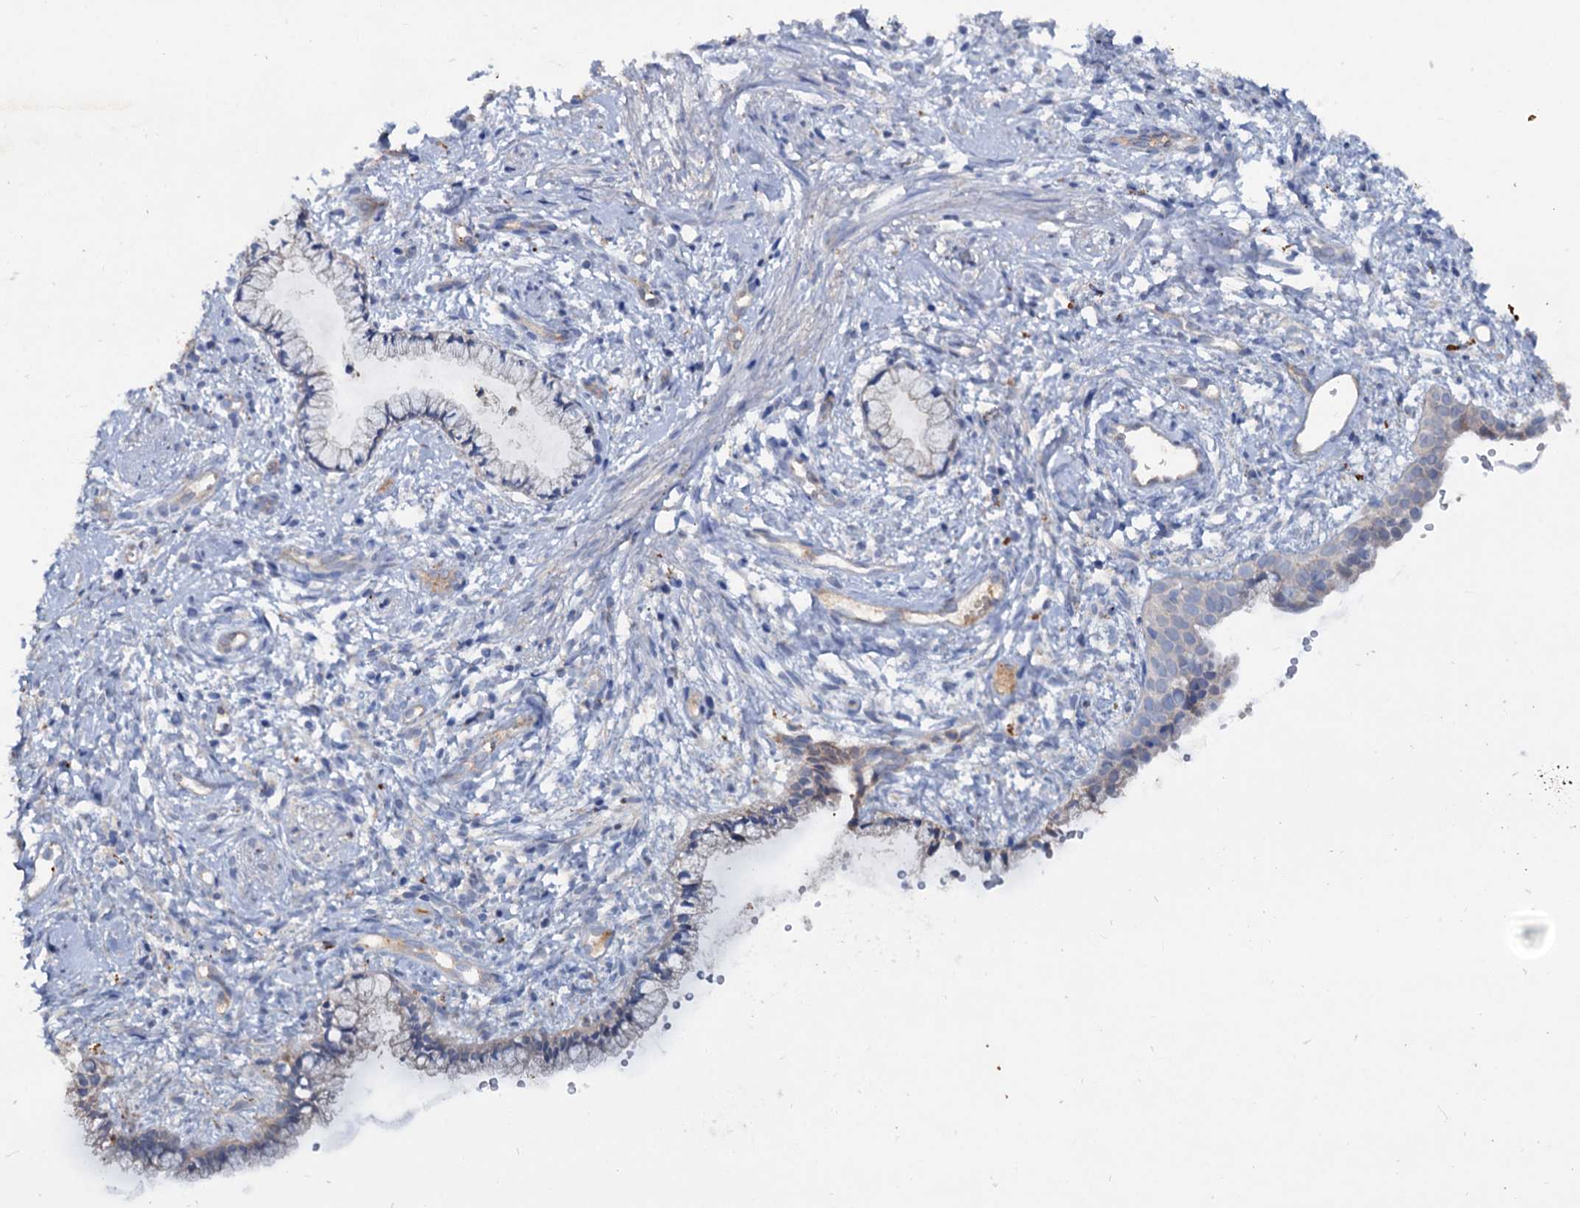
{"staining": {"intensity": "moderate", "quantity": "25%-75%", "location": "cytoplasmic/membranous,nuclear"}, "tissue": "cervix", "cell_type": "Glandular cells", "image_type": "normal", "snomed": [{"axis": "morphology", "description": "Normal tissue, NOS"}, {"axis": "topography", "description": "Cervix"}], "caption": "Unremarkable cervix was stained to show a protein in brown. There is medium levels of moderate cytoplasmic/membranous,nuclear staining in about 25%-75% of glandular cells. The protein of interest is shown in brown color, while the nuclei are stained blue.", "gene": "IL17RD", "patient": {"sex": "female", "age": 57}}